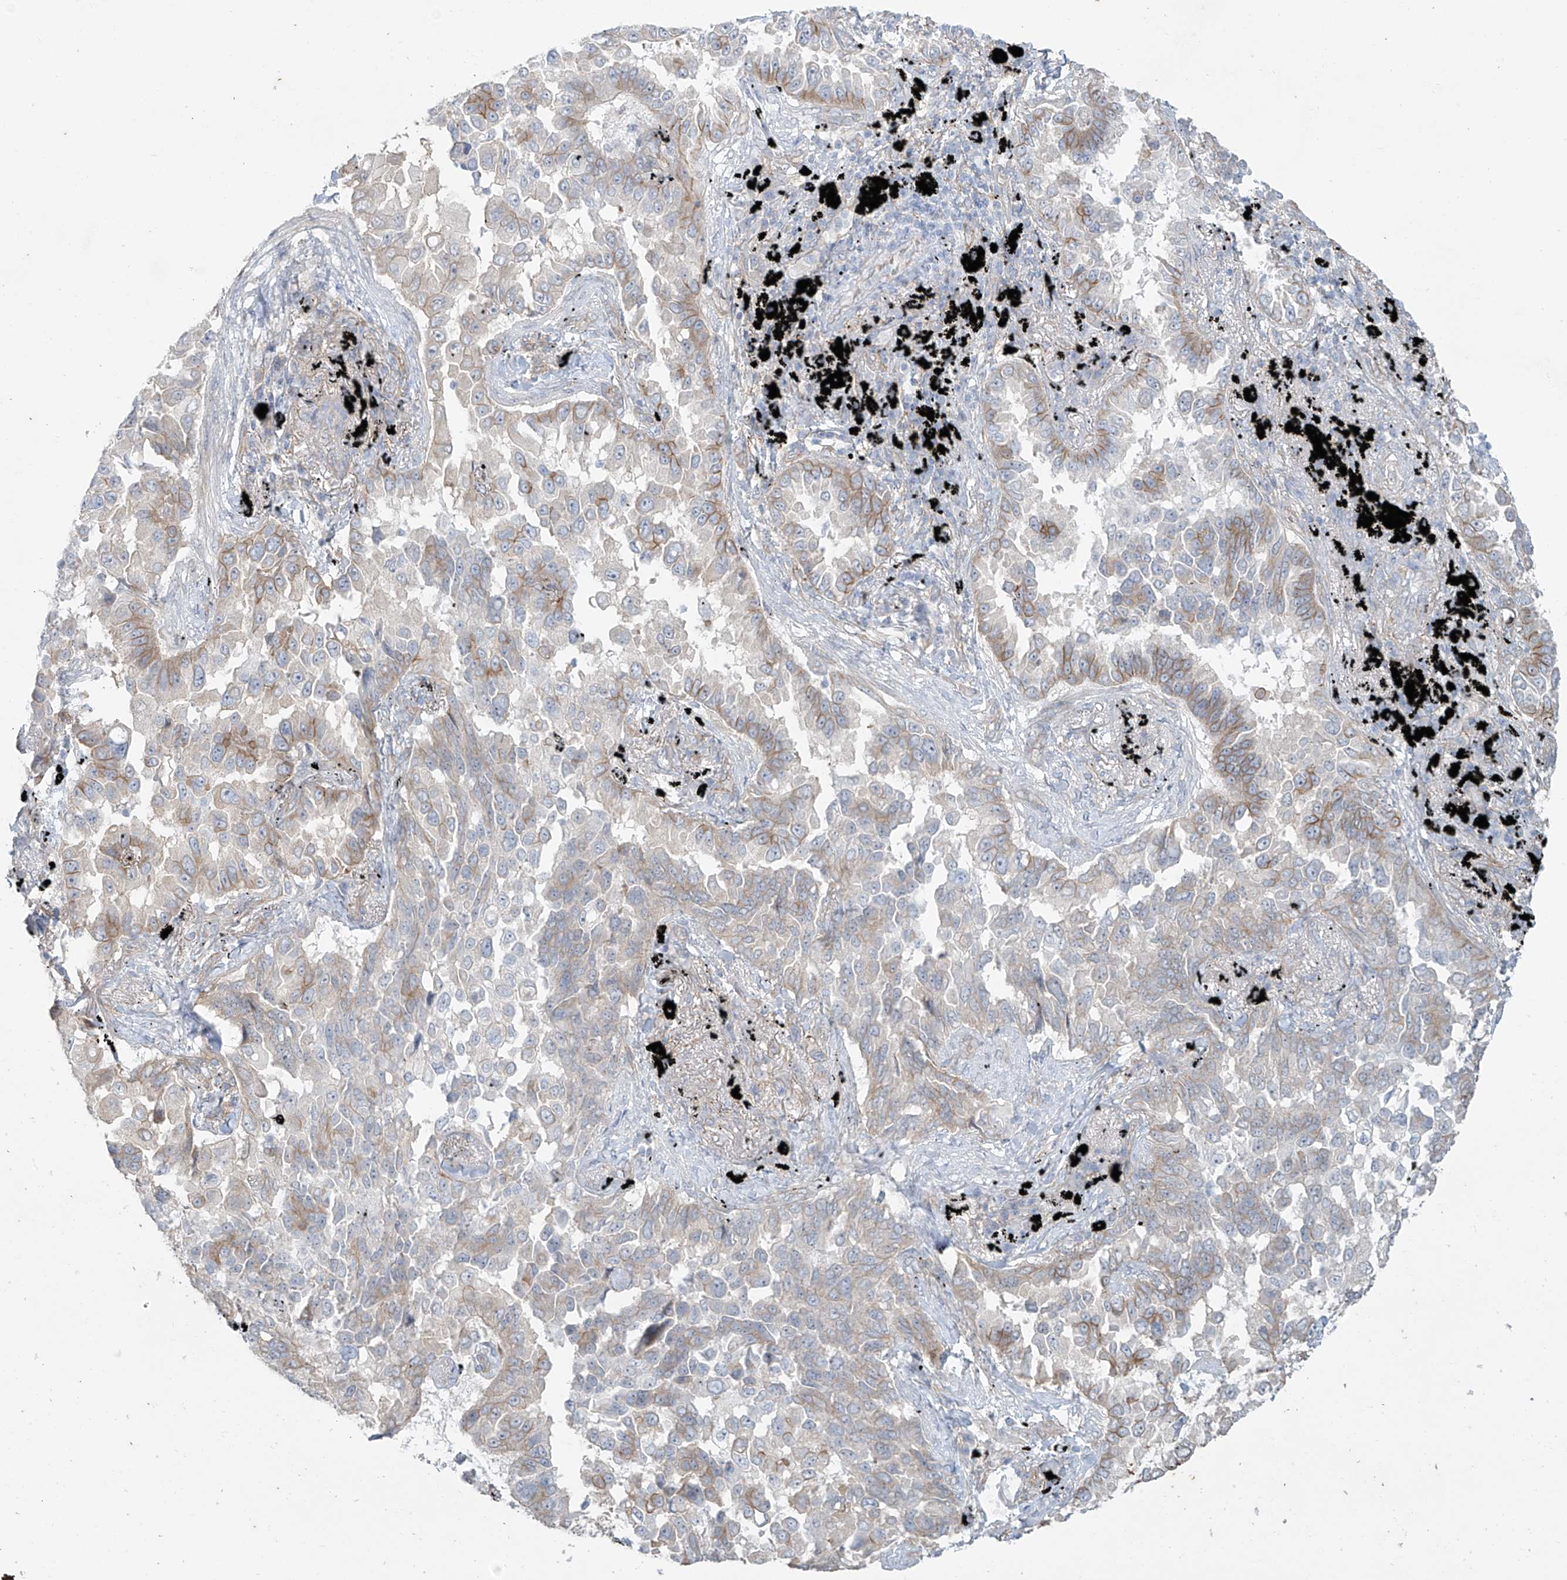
{"staining": {"intensity": "weak", "quantity": "25%-75%", "location": "cytoplasmic/membranous"}, "tissue": "lung cancer", "cell_type": "Tumor cells", "image_type": "cancer", "snomed": [{"axis": "morphology", "description": "Adenocarcinoma, NOS"}, {"axis": "topography", "description": "Lung"}], "caption": "The image exhibits immunohistochemical staining of lung cancer (adenocarcinoma). There is weak cytoplasmic/membranous expression is appreciated in approximately 25%-75% of tumor cells. Immunohistochemistry stains the protein of interest in brown and the nuclei are stained blue.", "gene": "TUBE1", "patient": {"sex": "female", "age": 67}}